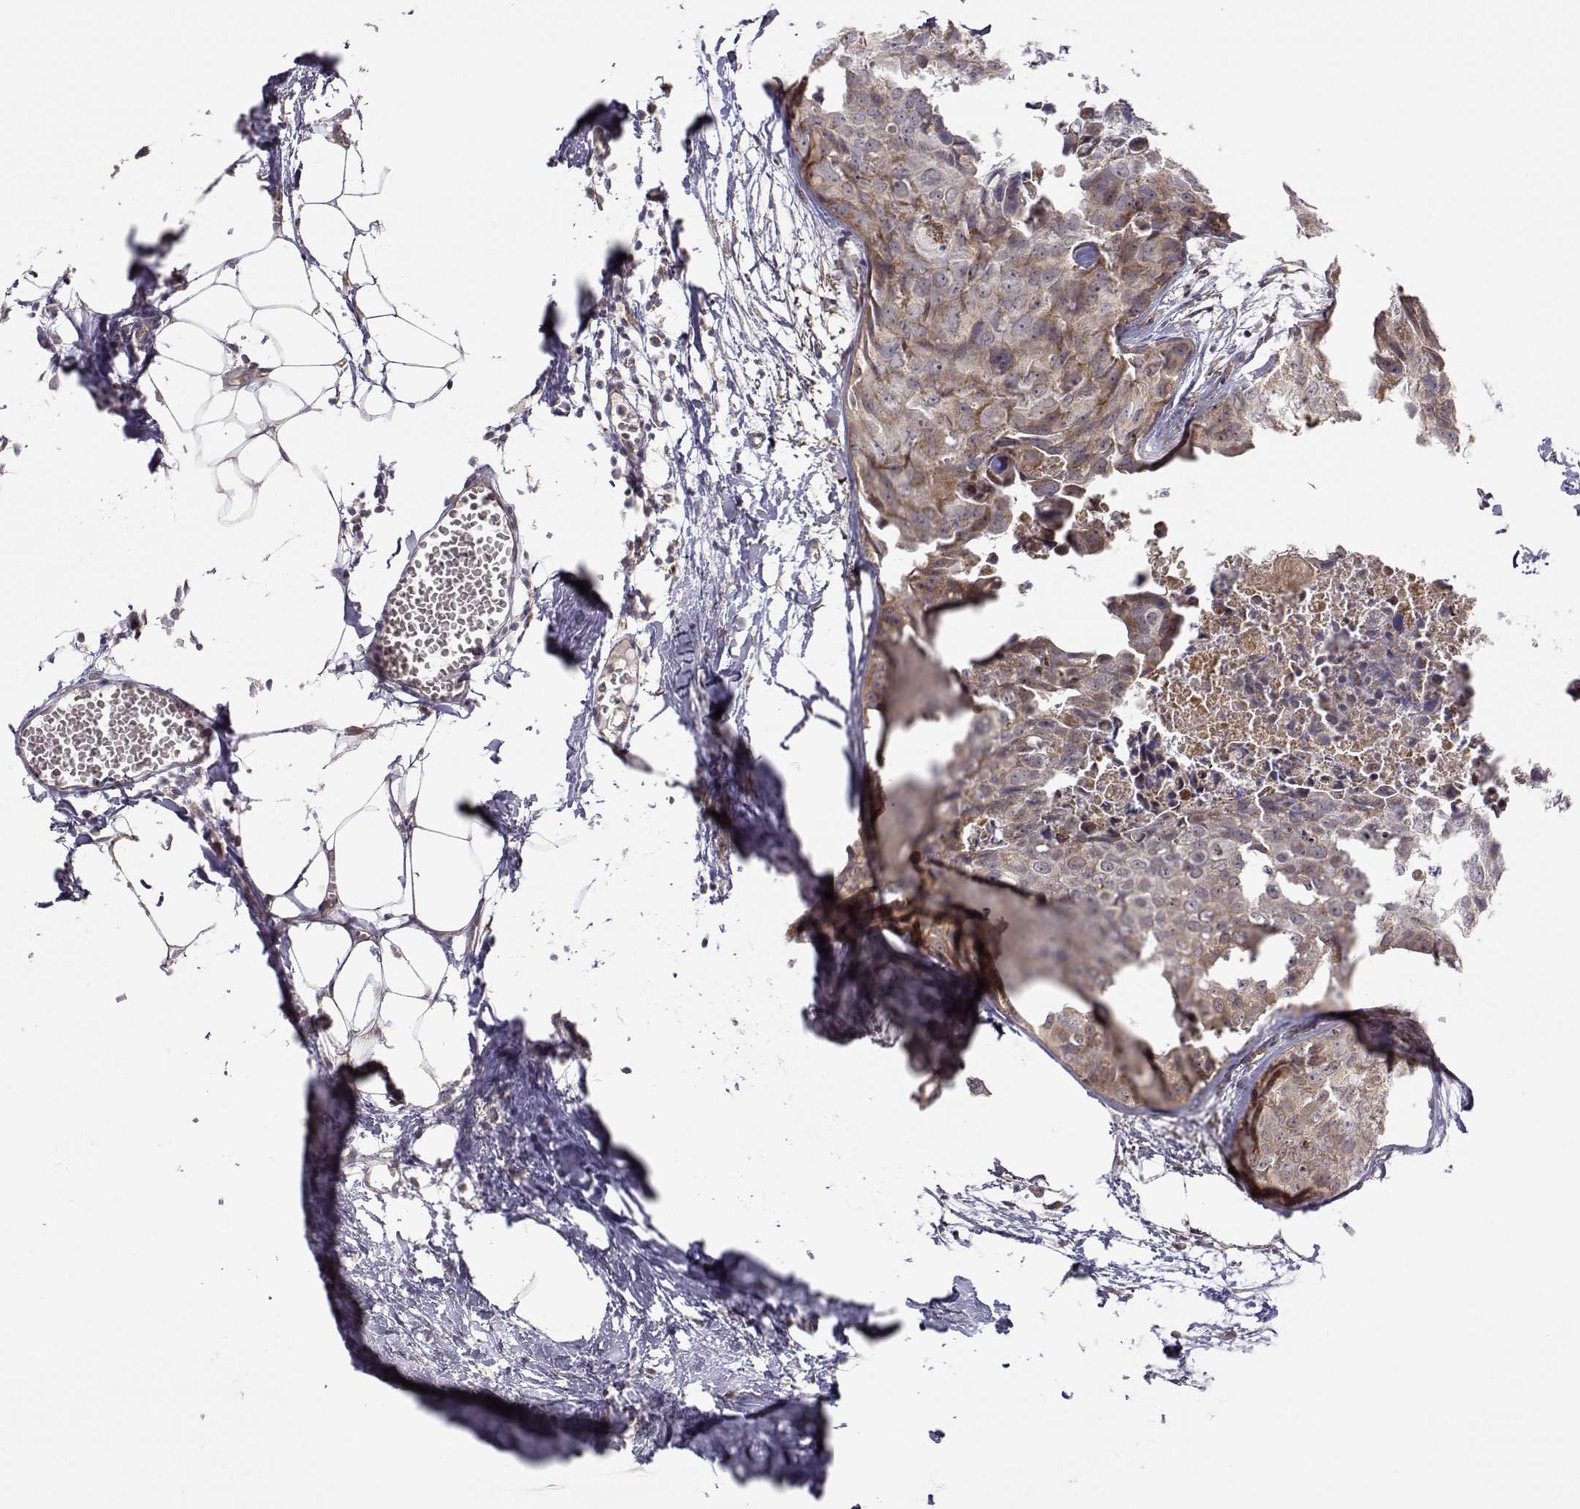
{"staining": {"intensity": "weak", "quantity": ">75%", "location": "cytoplasmic/membranous"}, "tissue": "breast cancer", "cell_type": "Tumor cells", "image_type": "cancer", "snomed": [{"axis": "morphology", "description": "Duct carcinoma"}, {"axis": "topography", "description": "Breast"}], "caption": "Immunohistochemistry (DAB (3,3'-diaminobenzidine)) staining of human breast intraductal carcinoma shows weak cytoplasmic/membranous protein staining in about >75% of tumor cells. (DAB (3,3'-diaminobenzidine) IHC with brightfield microscopy, high magnification).", "gene": "EXOG", "patient": {"sex": "female", "age": 38}}